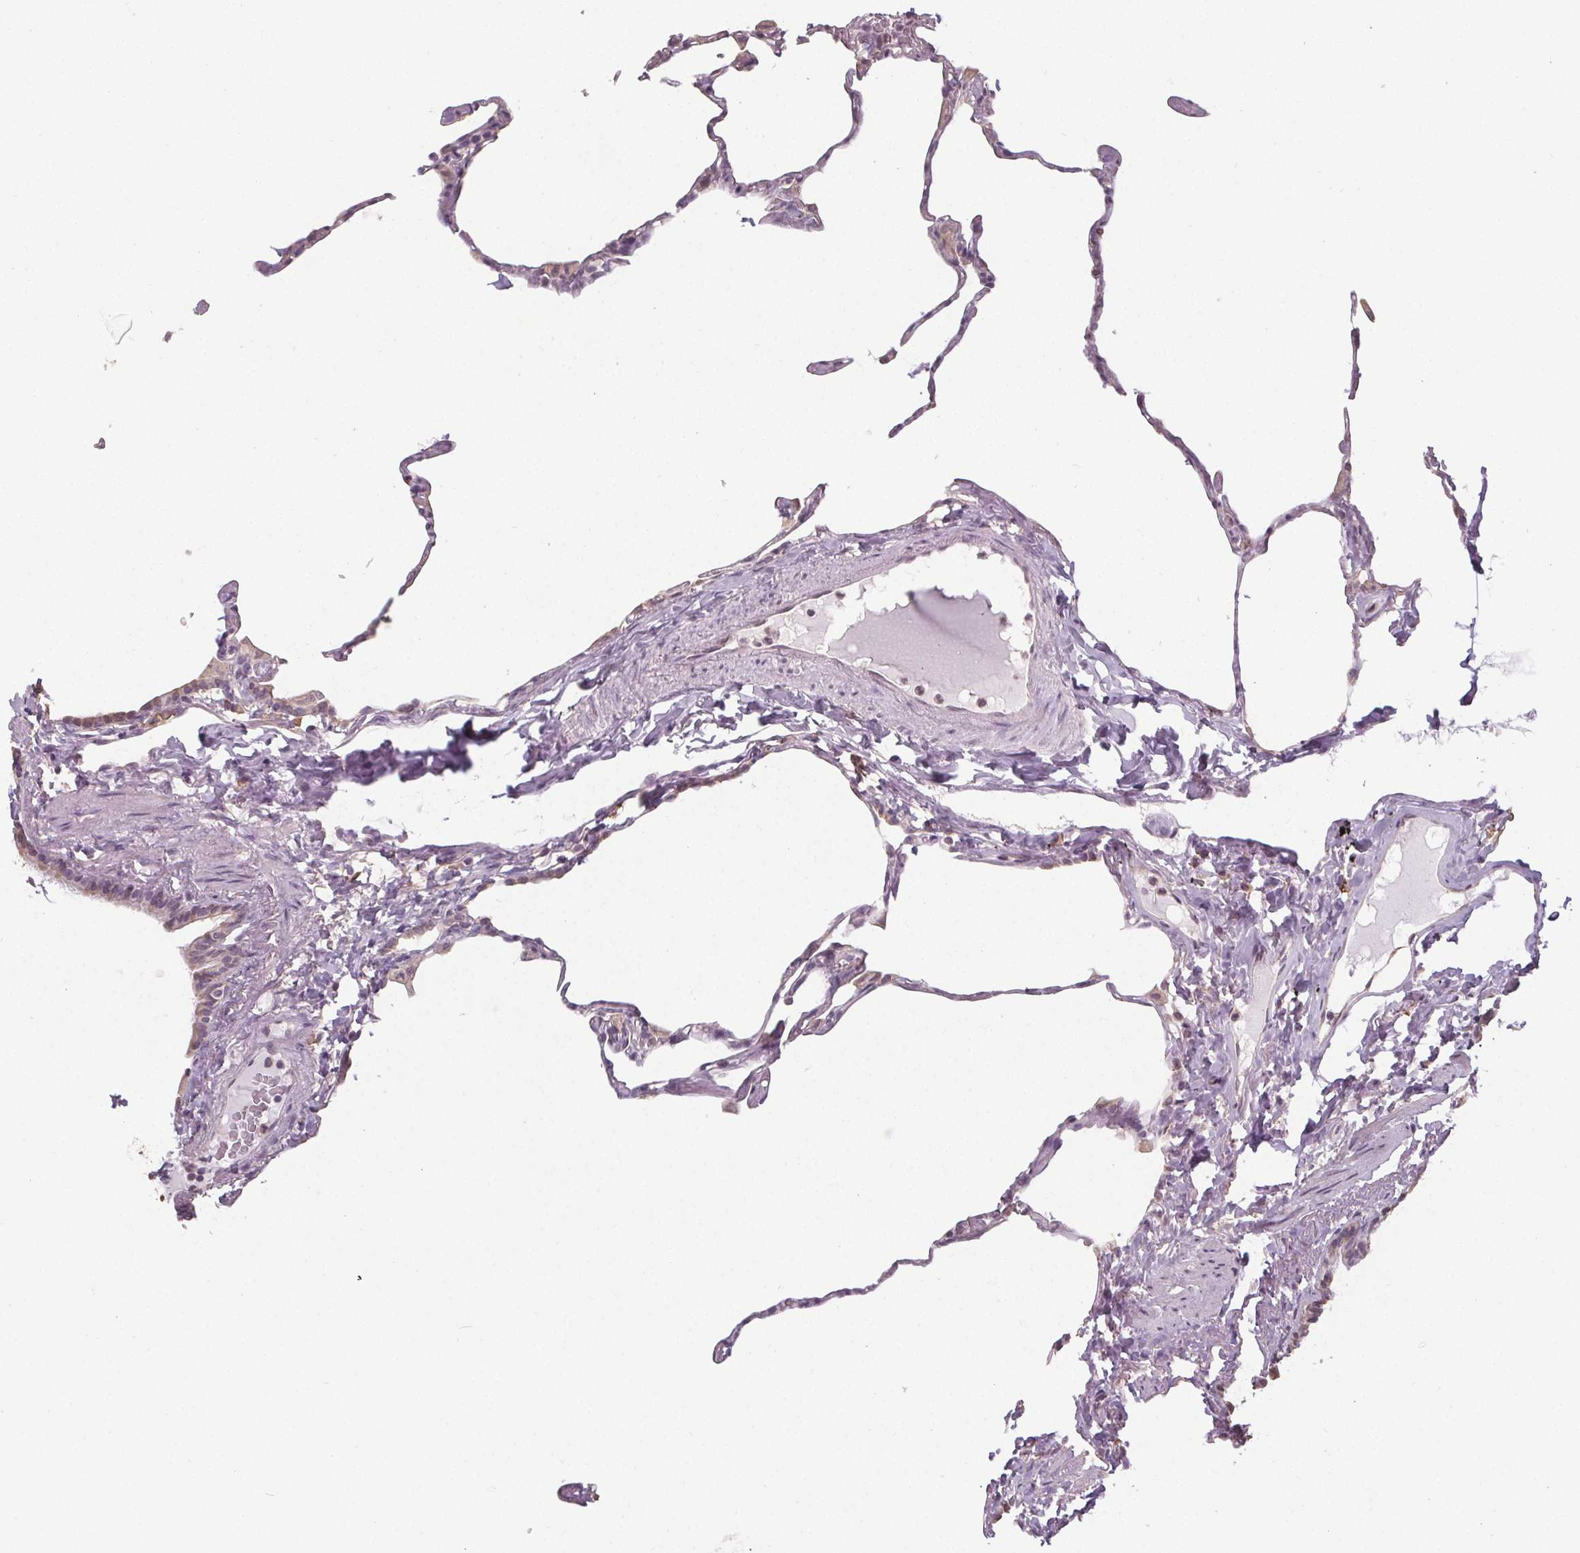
{"staining": {"intensity": "negative", "quantity": "none", "location": "none"}, "tissue": "lung", "cell_type": "Alveolar cells", "image_type": "normal", "snomed": [{"axis": "morphology", "description": "Normal tissue, NOS"}, {"axis": "topography", "description": "Lung"}], "caption": "IHC histopathology image of benign human lung stained for a protein (brown), which shows no expression in alveolar cells. (DAB IHC, high magnification).", "gene": "SLC26A2", "patient": {"sex": "male", "age": 65}}